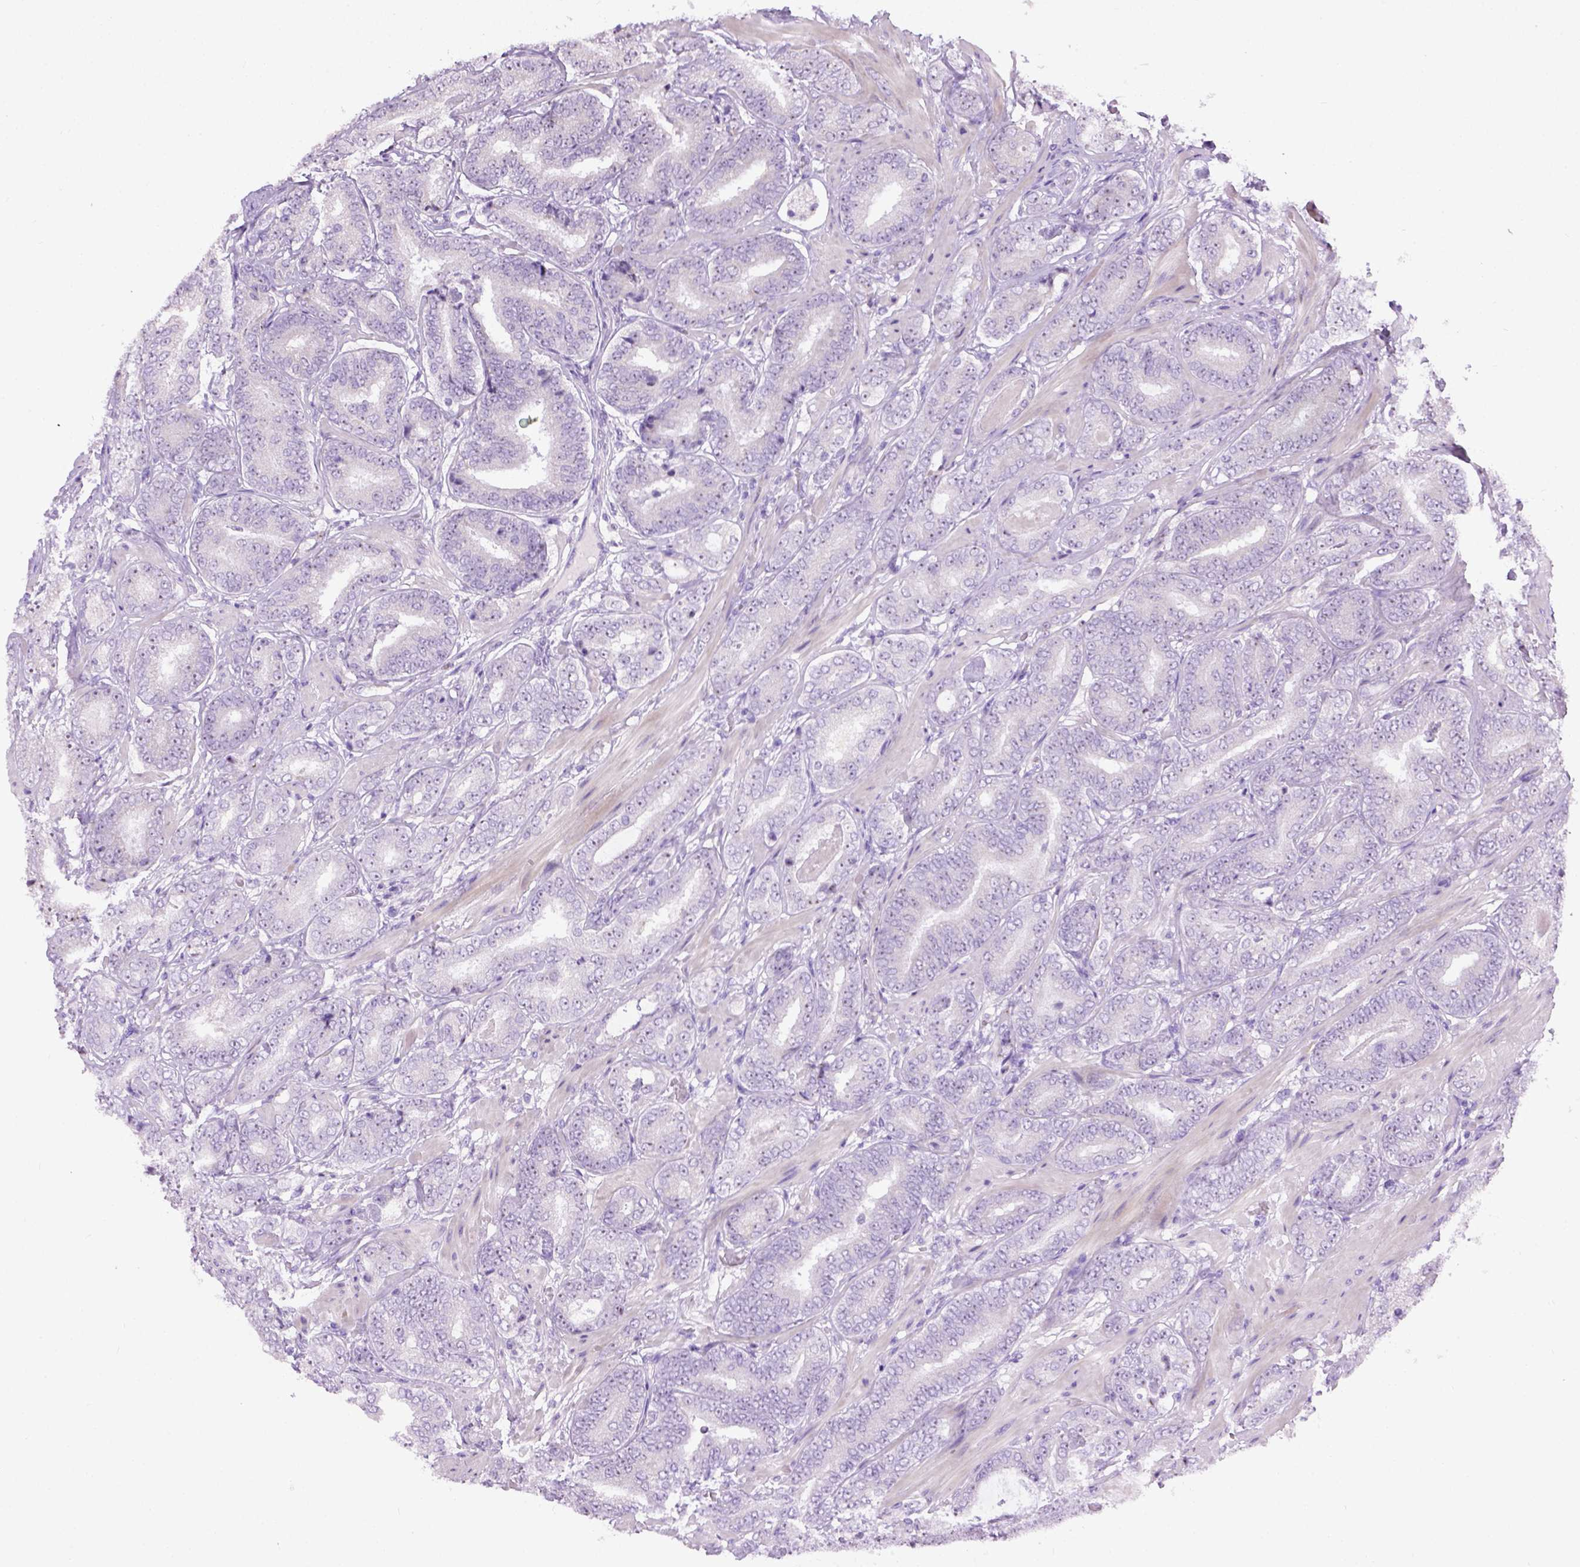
{"staining": {"intensity": "negative", "quantity": "none", "location": "none"}, "tissue": "prostate cancer", "cell_type": "Tumor cells", "image_type": "cancer", "snomed": [{"axis": "morphology", "description": "Adenocarcinoma, Low grade"}, {"axis": "topography", "description": "Prostate"}], "caption": "IHC of prostate cancer (adenocarcinoma (low-grade)) exhibits no positivity in tumor cells.", "gene": "UTP4", "patient": {"sex": "male", "age": 60}}